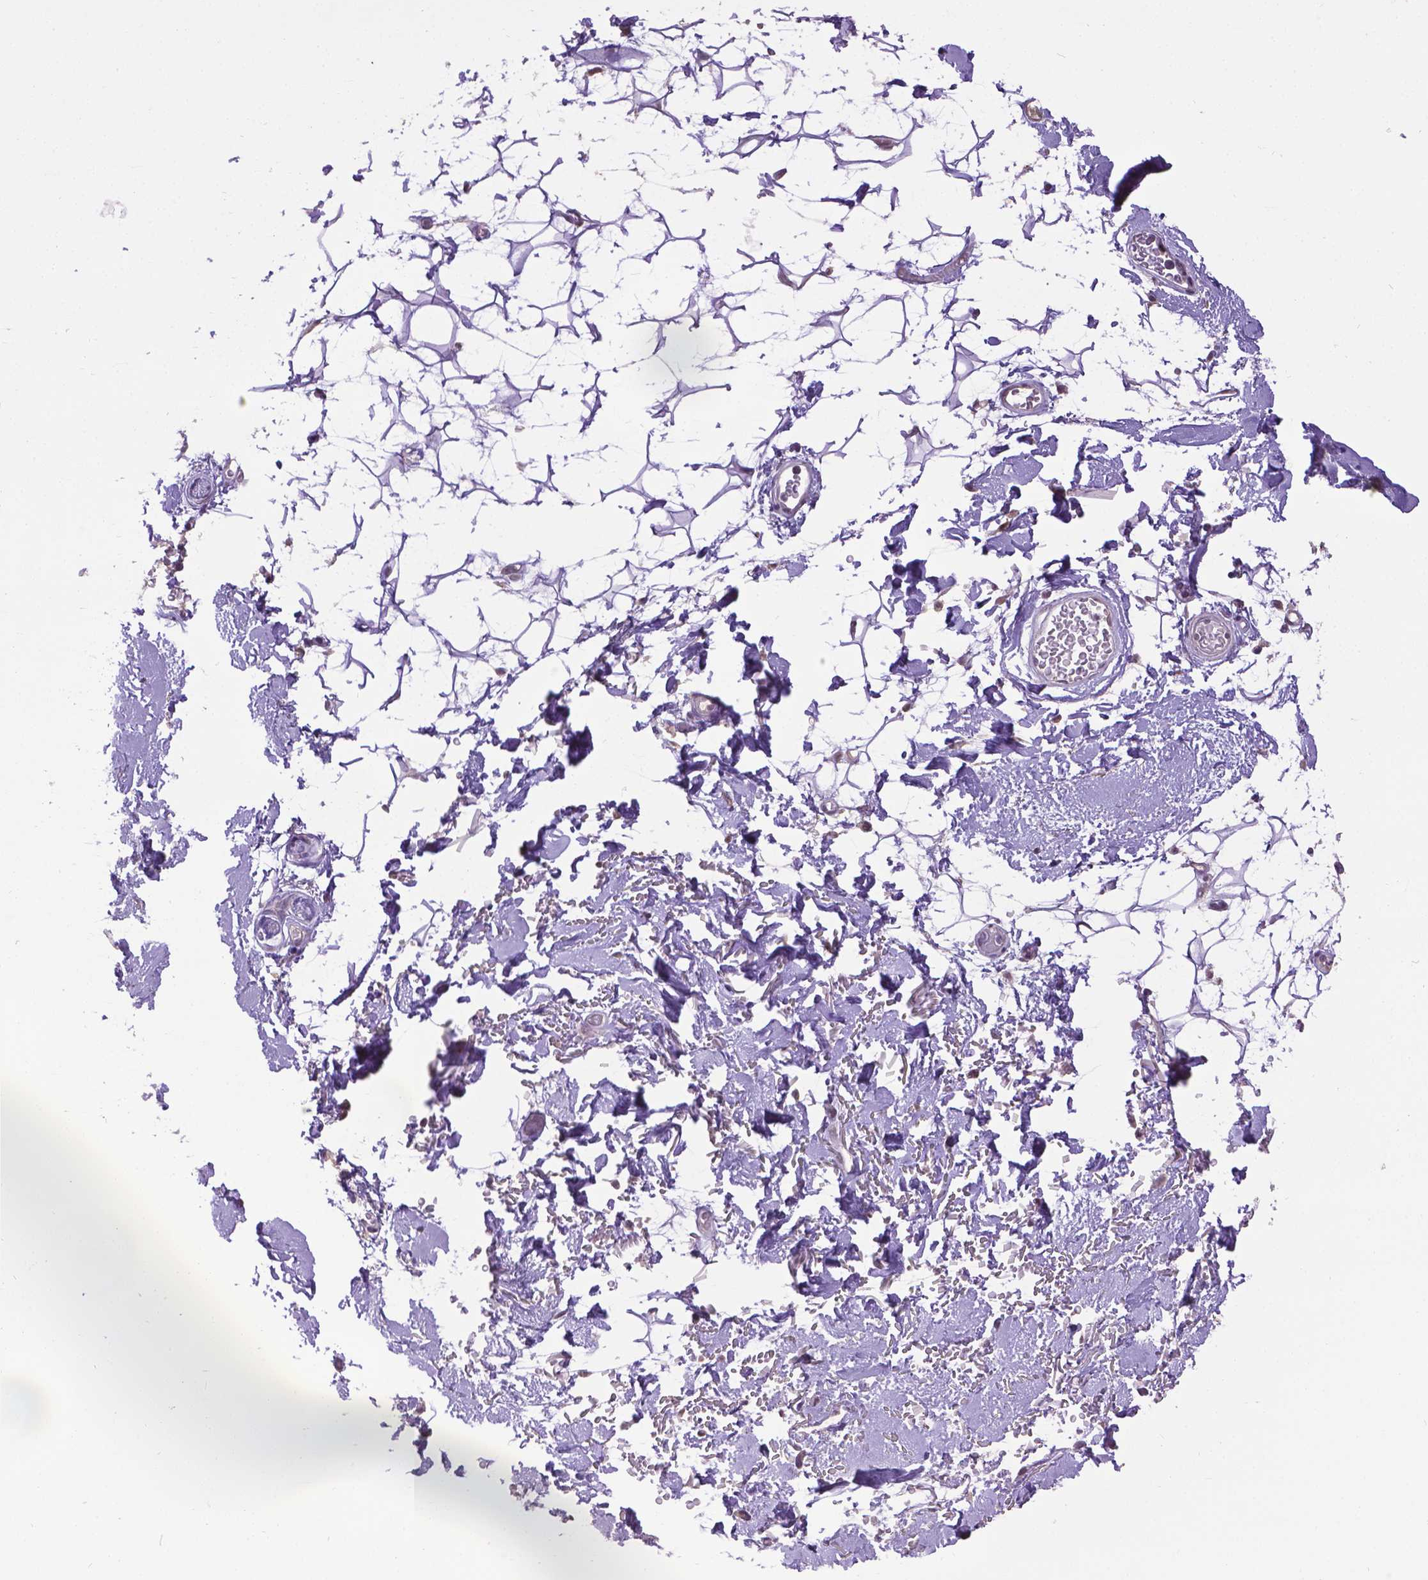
{"staining": {"intensity": "weak", "quantity": "<25%", "location": "cytoplasmic/membranous"}, "tissue": "adipose tissue", "cell_type": "Adipocytes", "image_type": "normal", "snomed": [{"axis": "morphology", "description": "Normal tissue, NOS"}, {"axis": "topography", "description": "Anal"}, {"axis": "topography", "description": "Peripheral nerve tissue"}], "caption": "This is an immunohistochemistry (IHC) micrograph of benign human adipose tissue. There is no expression in adipocytes.", "gene": "CPM", "patient": {"sex": "male", "age": 78}}